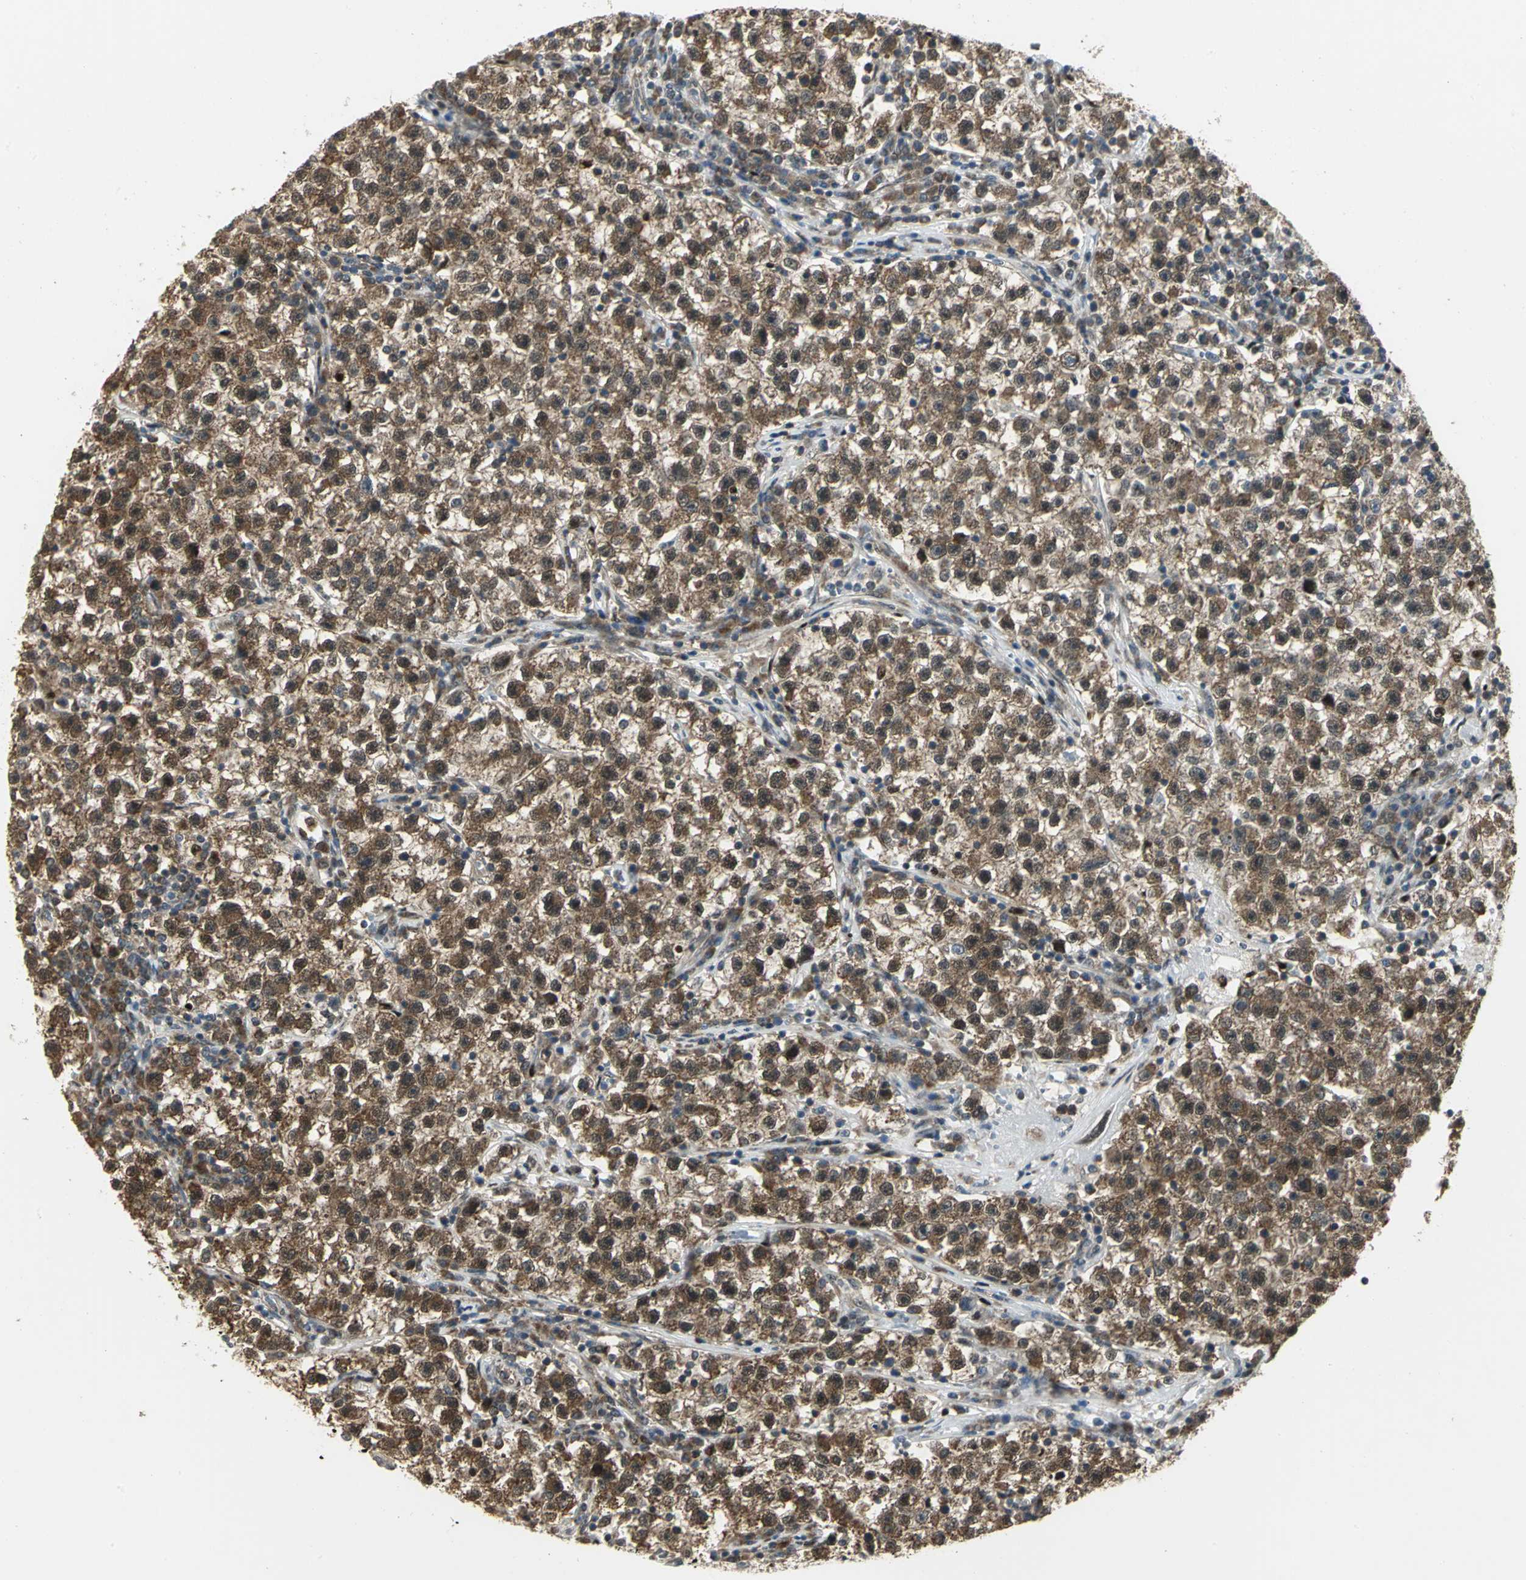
{"staining": {"intensity": "moderate", "quantity": ">75%", "location": "cytoplasmic/membranous,nuclear"}, "tissue": "testis cancer", "cell_type": "Tumor cells", "image_type": "cancer", "snomed": [{"axis": "morphology", "description": "Seminoma, NOS"}, {"axis": "topography", "description": "Testis"}], "caption": "Testis cancer (seminoma) stained for a protein (brown) demonstrates moderate cytoplasmic/membranous and nuclear positive expression in approximately >75% of tumor cells.", "gene": "PSMC4", "patient": {"sex": "male", "age": 22}}